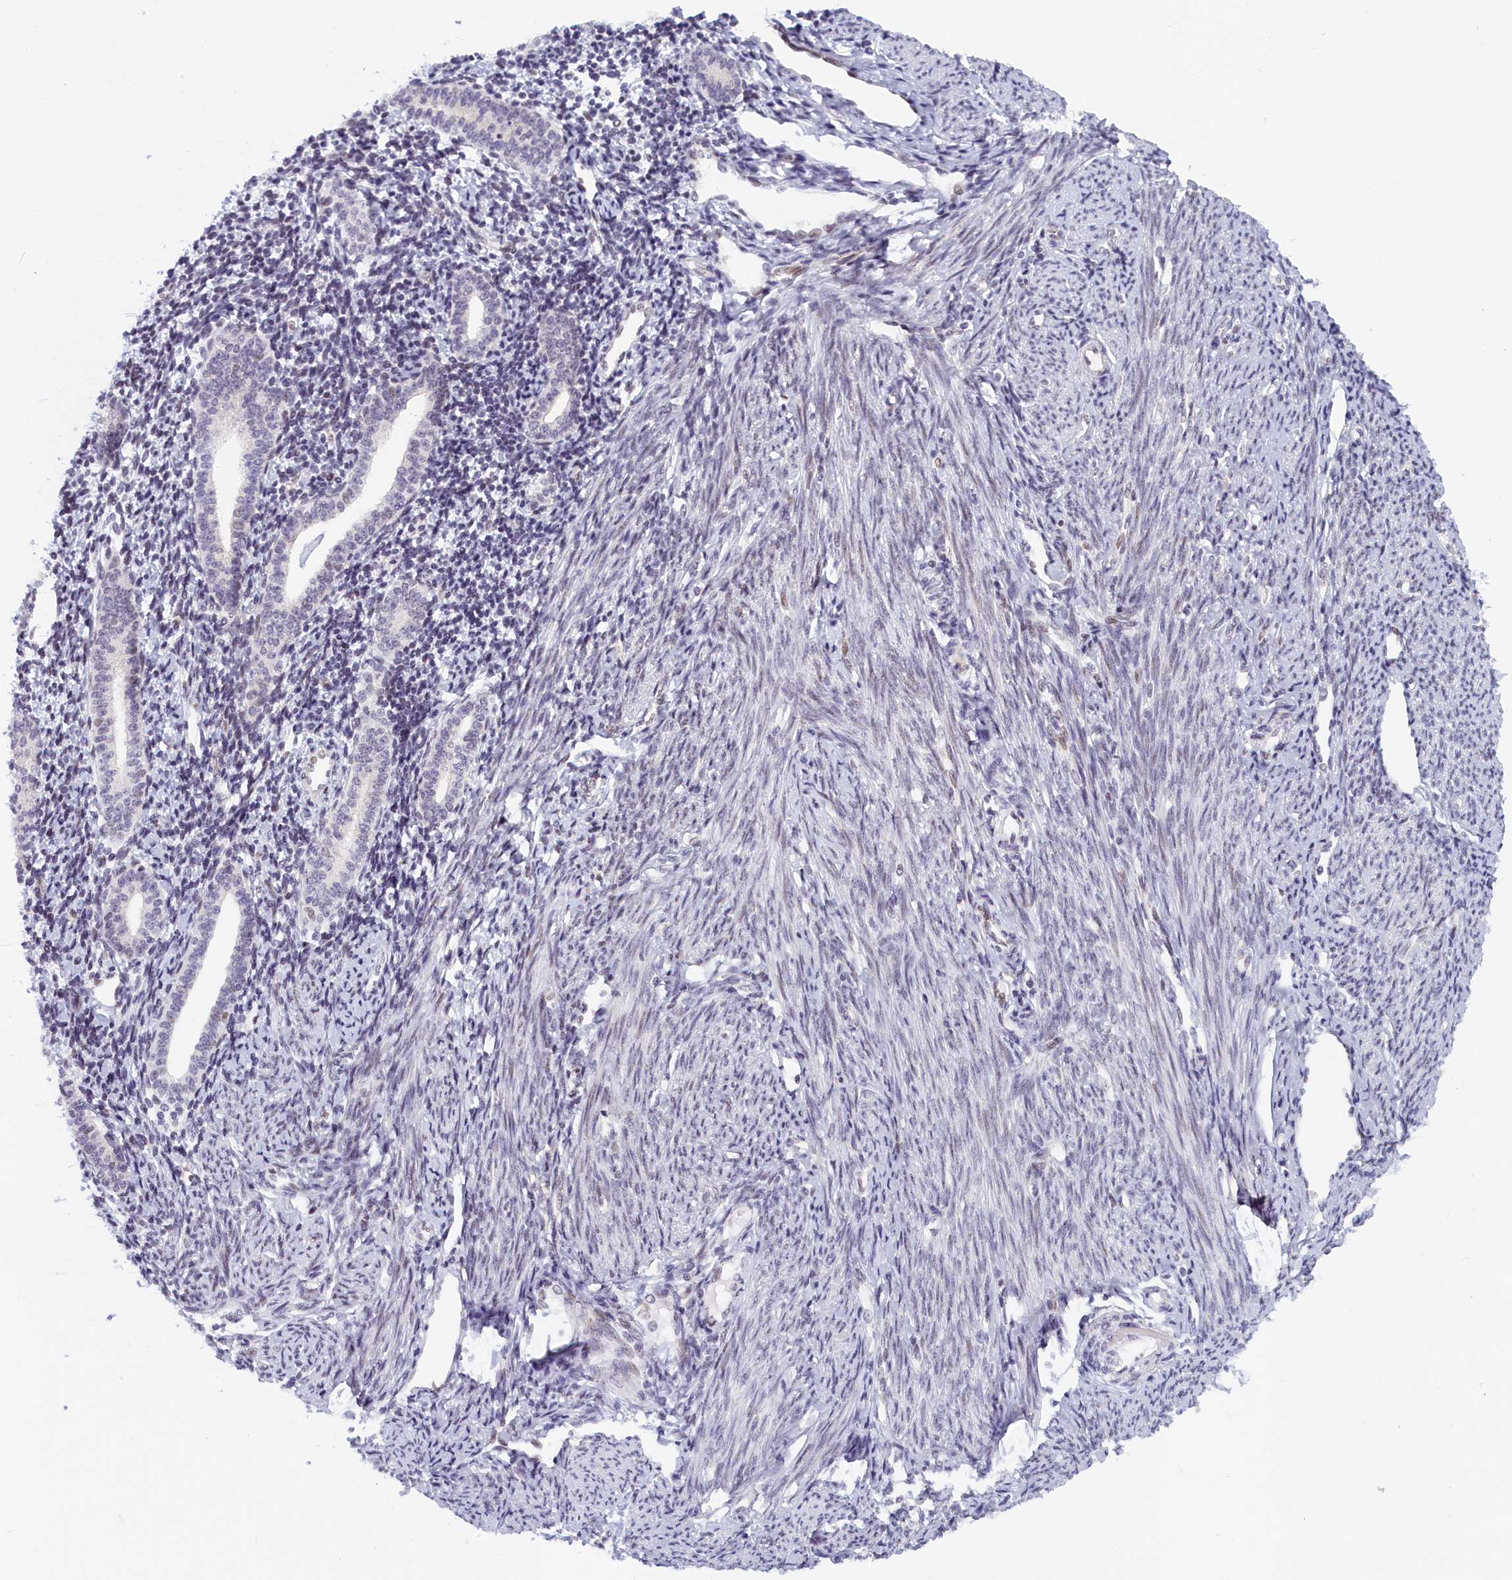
{"staining": {"intensity": "negative", "quantity": "none", "location": "none"}, "tissue": "endometrium", "cell_type": "Cells in endometrial stroma", "image_type": "normal", "snomed": [{"axis": "morphology", "description": "Normal tissue, NOS"}, {"axis": "topography", "description": "Endometrium"}], "caption": "DAB immunohistochemical staining of unremarkable endometrium shows no significant staining in cells in endometrial stroma.", "gene": "SEC31B", "patient": {"sex": "female", "age": 56}}